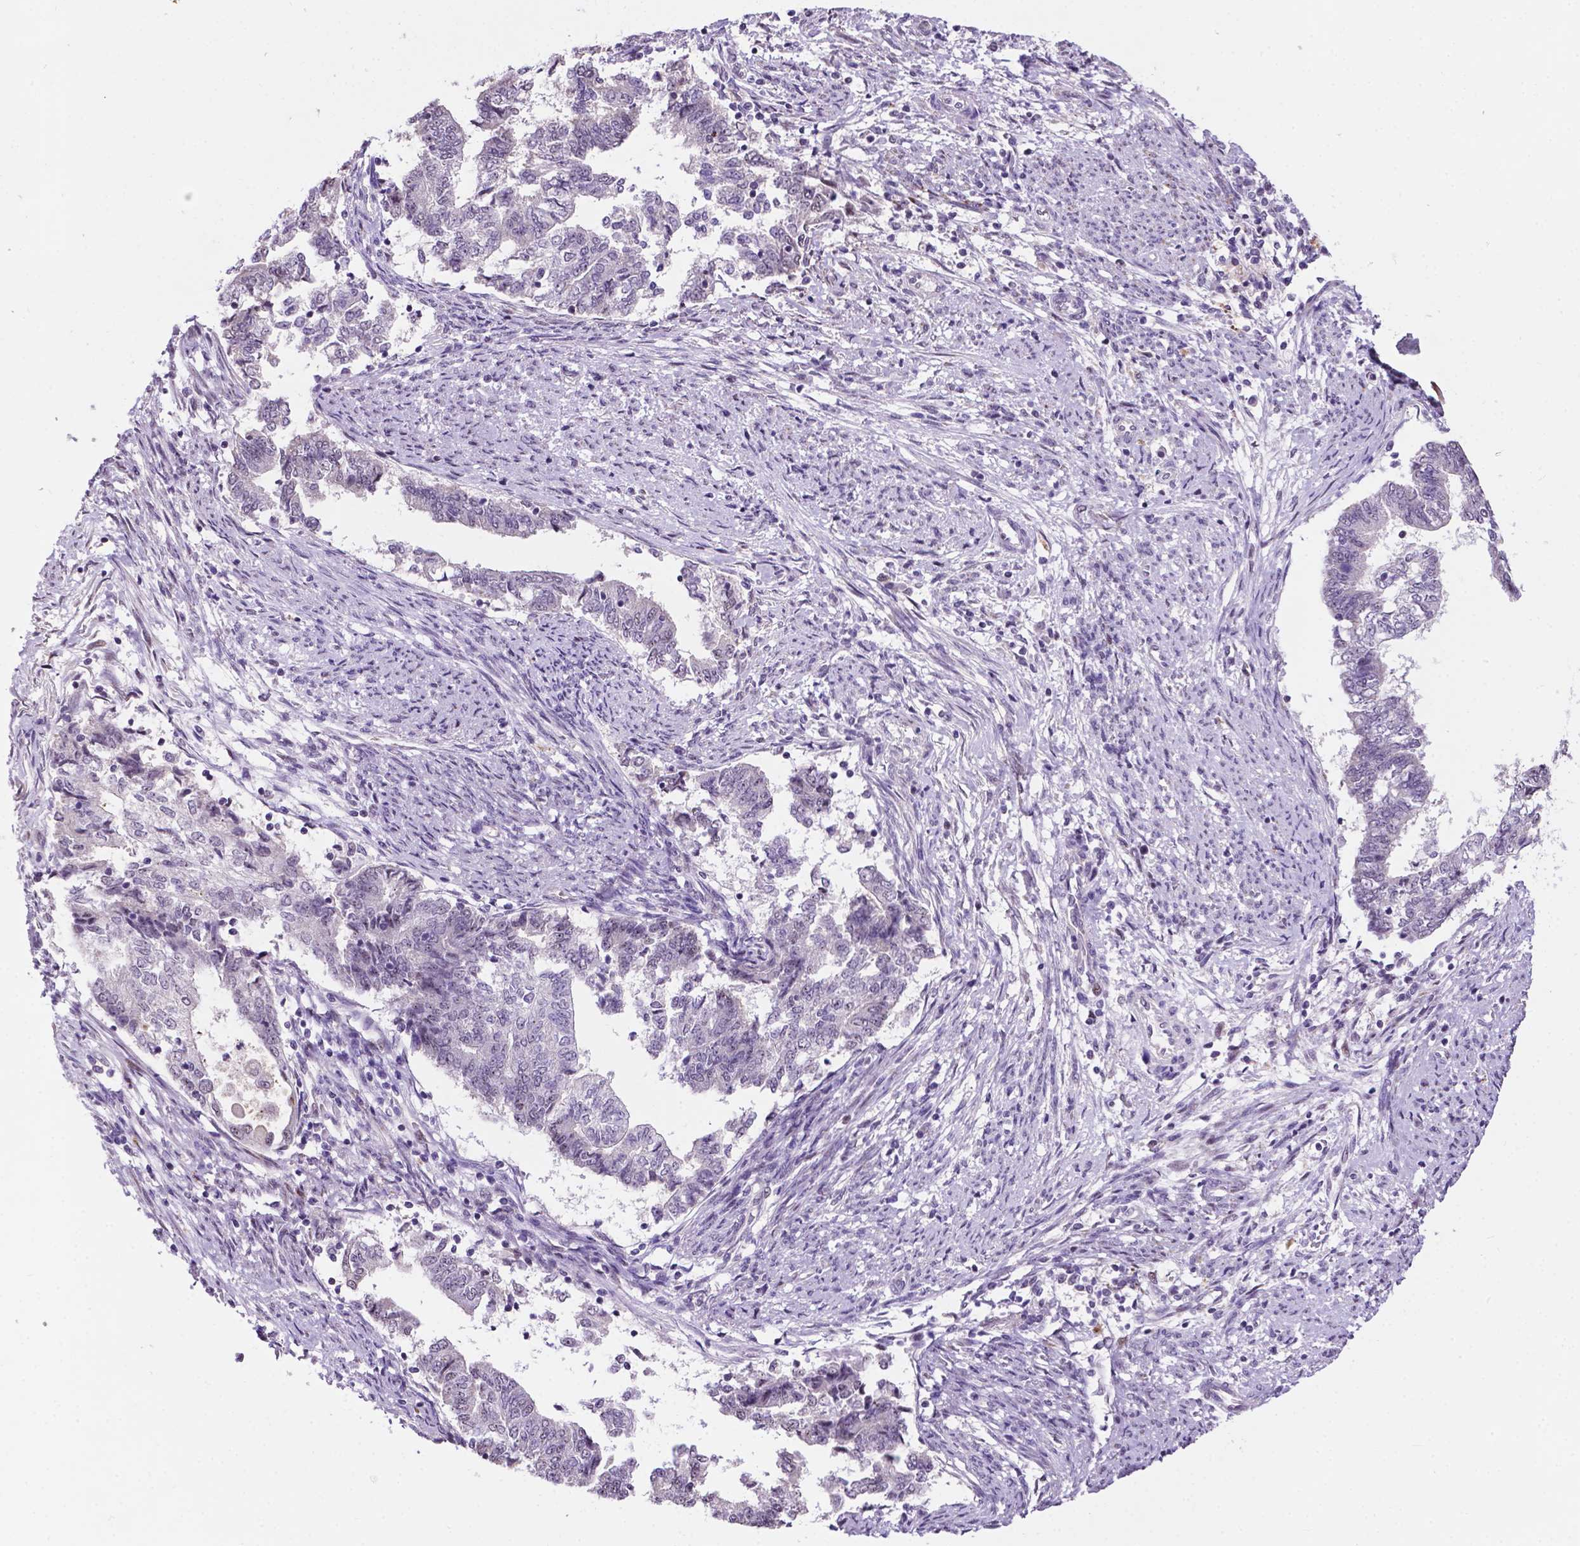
{"staining": {"intensity": "negative", "quantity": "none", "location": "none"}, "tissue": "endometrial cancer", "cell_type": "Tumor cells", "image_type": "cancer", "snomed": [{"axis": "morphology", "description": "Adenocarcinoma, NOS"}, {"axis": "topography", "description": "Endometrium"}], "caption": "The micrograph shows no significant staining in tumor cells of adenocarcinoma (endometrial). The staining is performed using DAB (3,3'-diaminobenzidine) brown chromogen with nuclei counter-stained in using hematoxylin.", "gene": "SMAD3", "patient": {"sex": "female", "age": 65}}